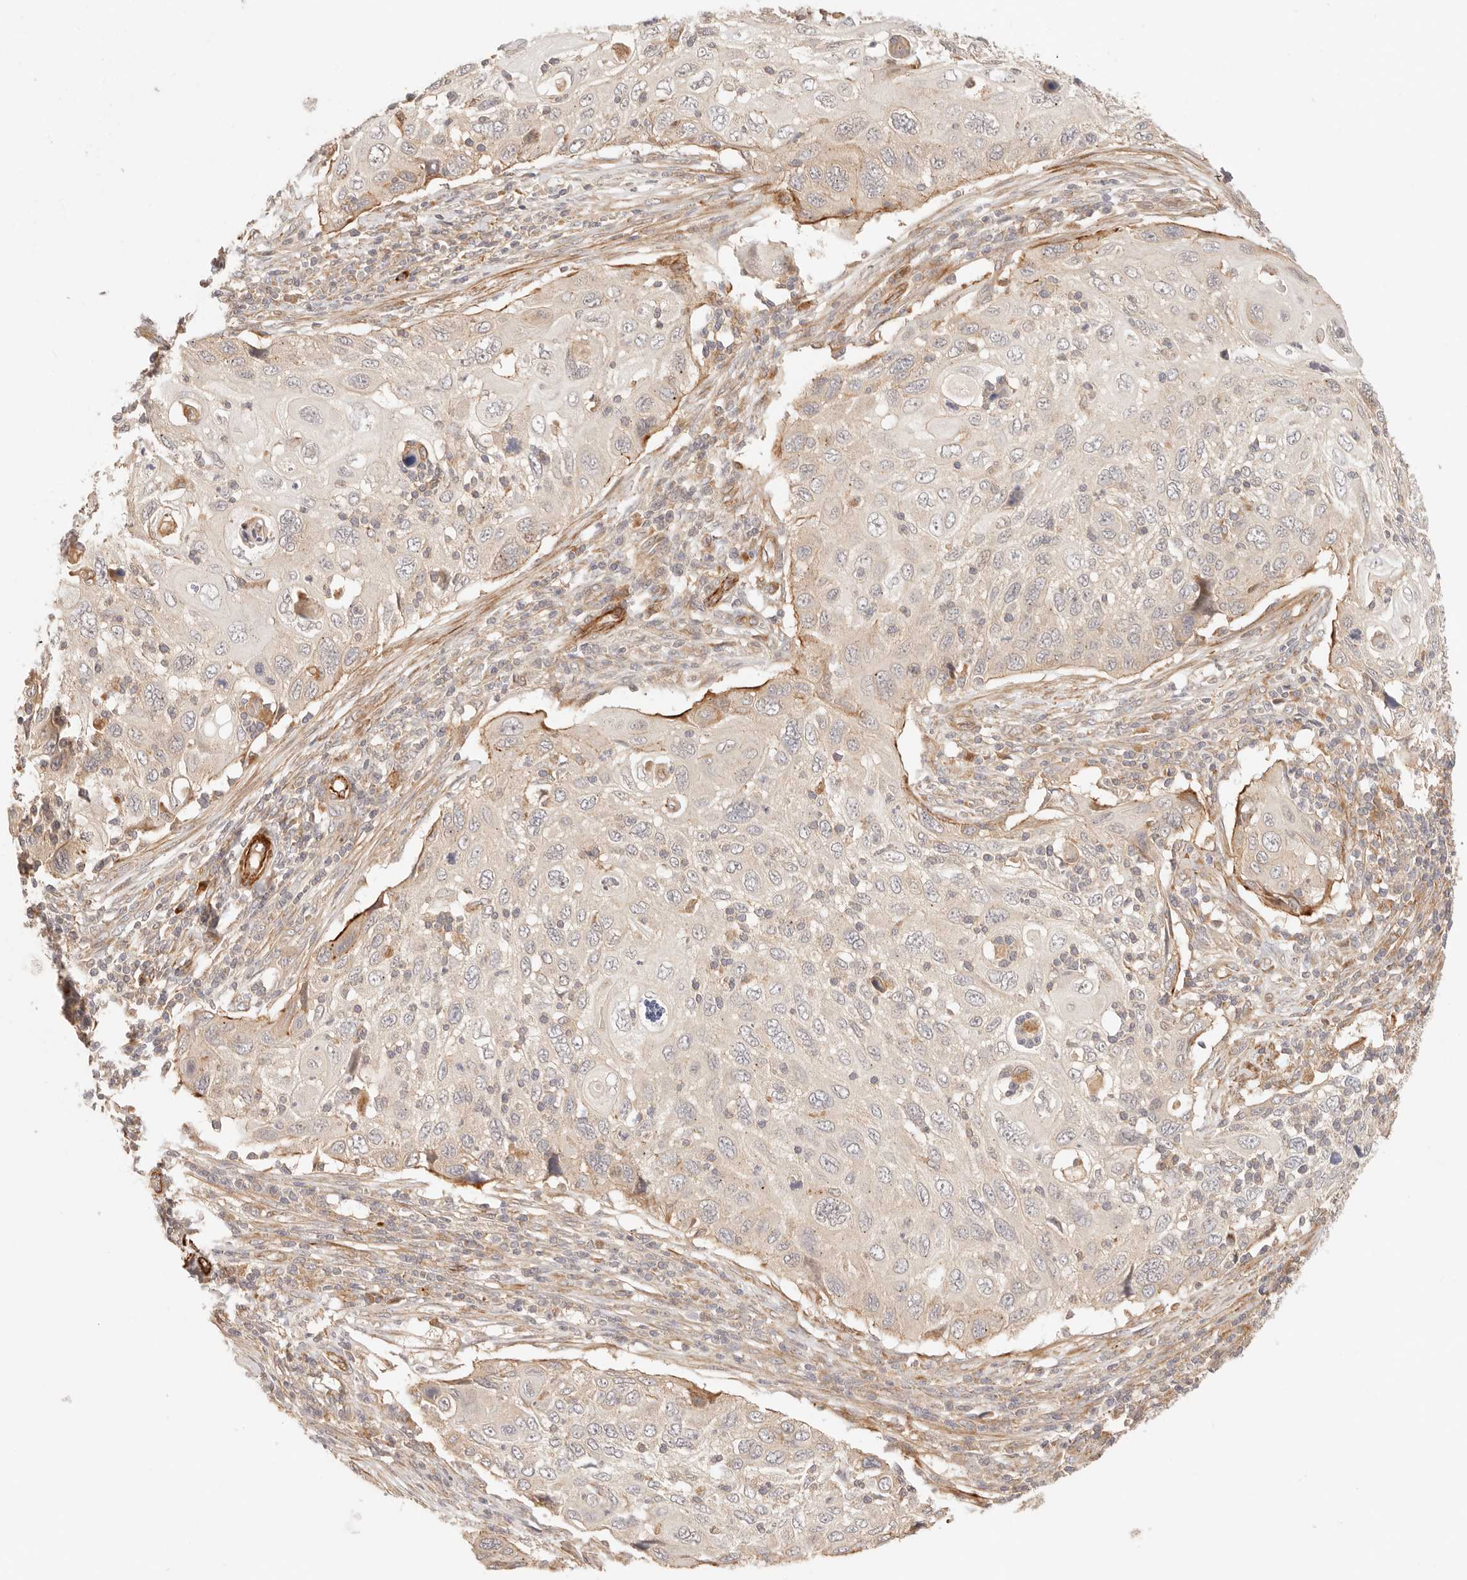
{"staining": {"intensity": "weak", "quantity": "<25%", "location": "cytoplasmic/membranous"}, "tissue": "cervical cancer", "cell_type": "Tumor cells", "image_type": "cancer", "snomed": [{"axis": "morphology", "description": "Squamous cell carcinoma, NOS"}, {"axis": "topography", "description": "Cervix"}], "caption": "Protein analysis of cervical cancer displays no significant expression in tumor cells.", "gene": "IL1R2", "patient": {"sex": "female", "age": 70}}